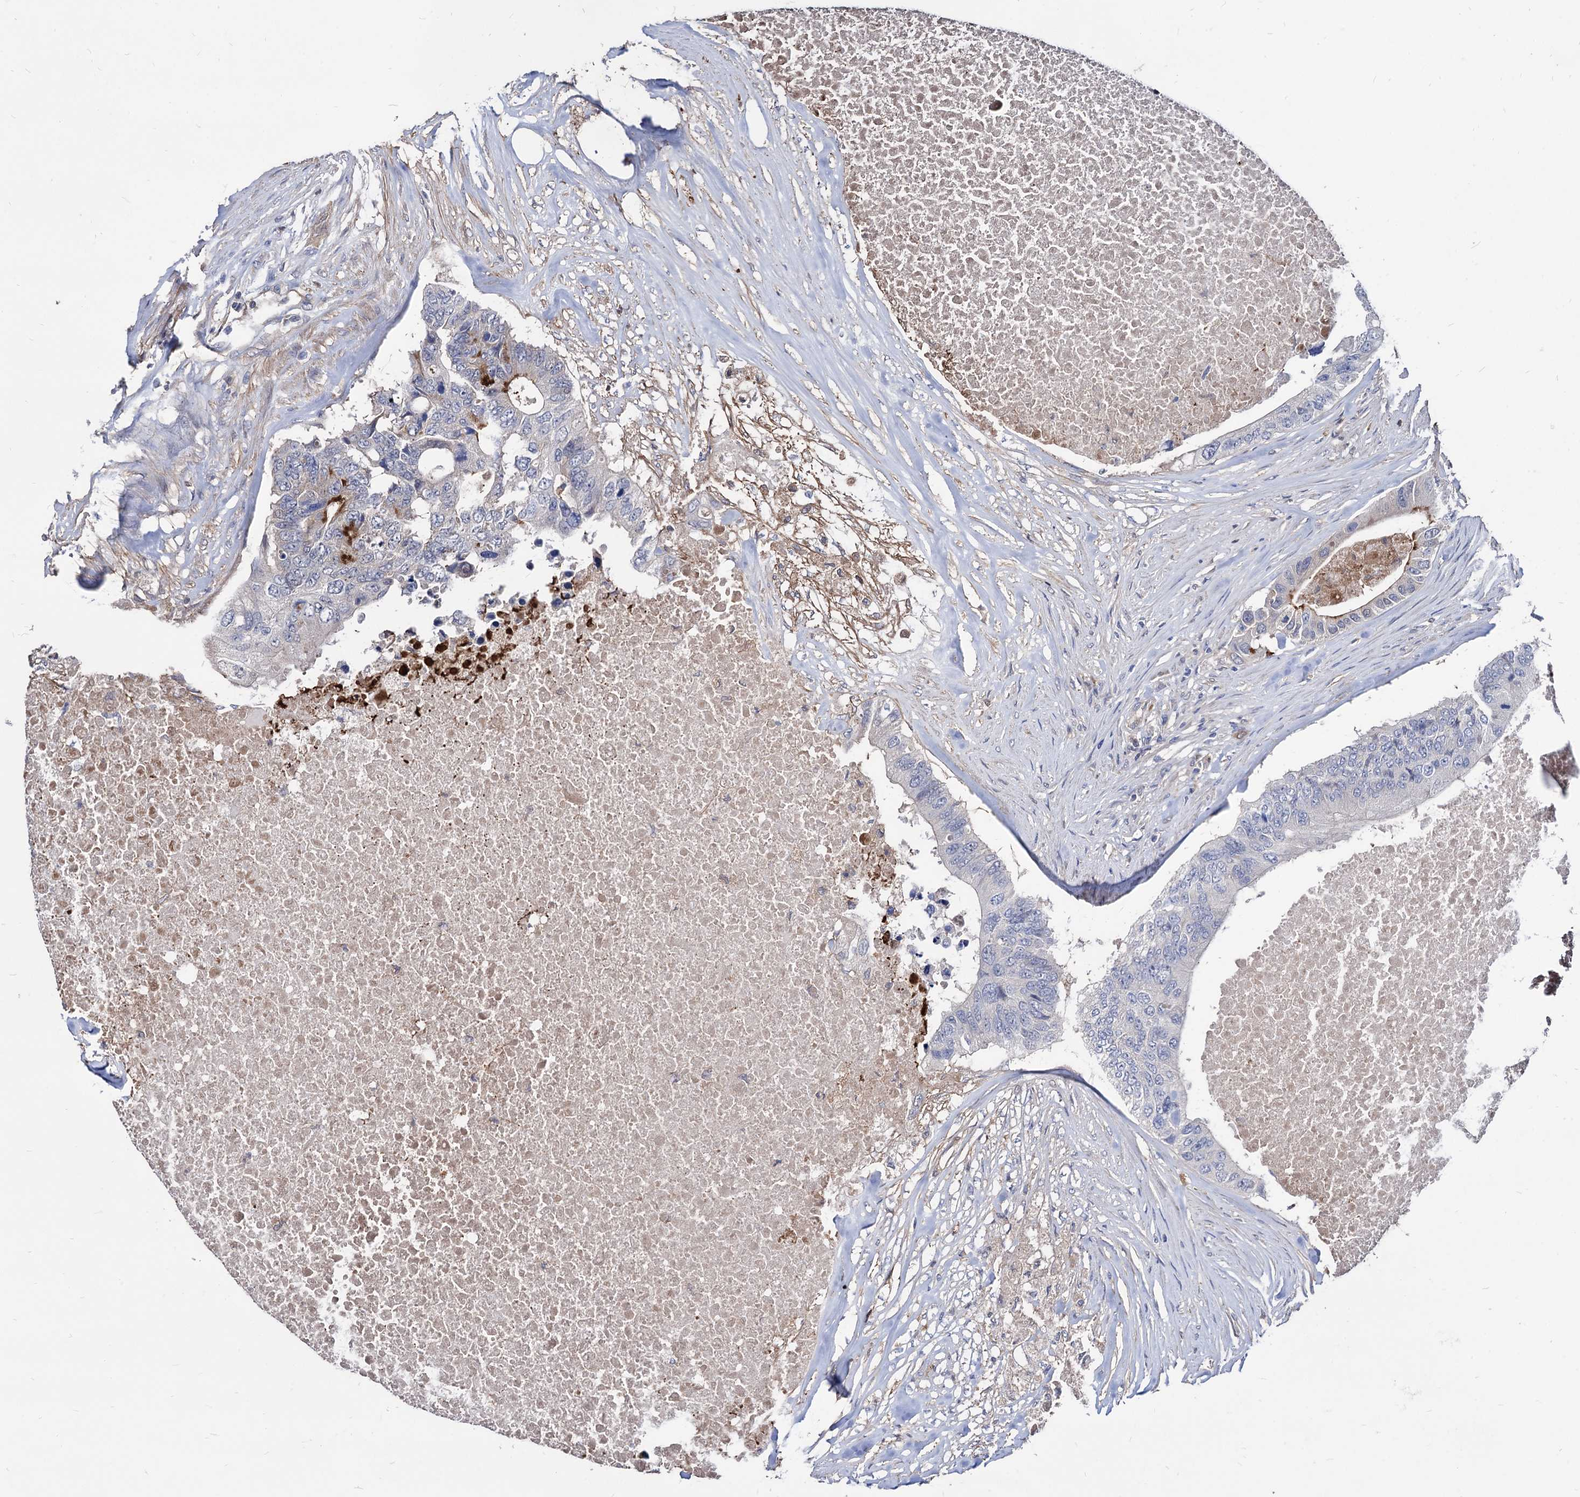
{"staining": {"intensity": "moderate", "quantity": "<25%", "location": "cytoplasmic/membranous"}, "tissue": "colorectal cancer", "cell_type": "Tumor cells", "image_type": "cancer", "snomed": [{"axis": "morphology", "description": "Adenocarcinoma, NOS"}, {"axis": "topography", "description": "Colon"}], "caption": "A low amount of moderate cytoplasmic/membranous staining is present in approximately <25% of tumor cells in colorectal cancer (adenocarcinoma) tissue.", "gene": "CPPED1", "patient": {"sex": "male", "age": 71}}